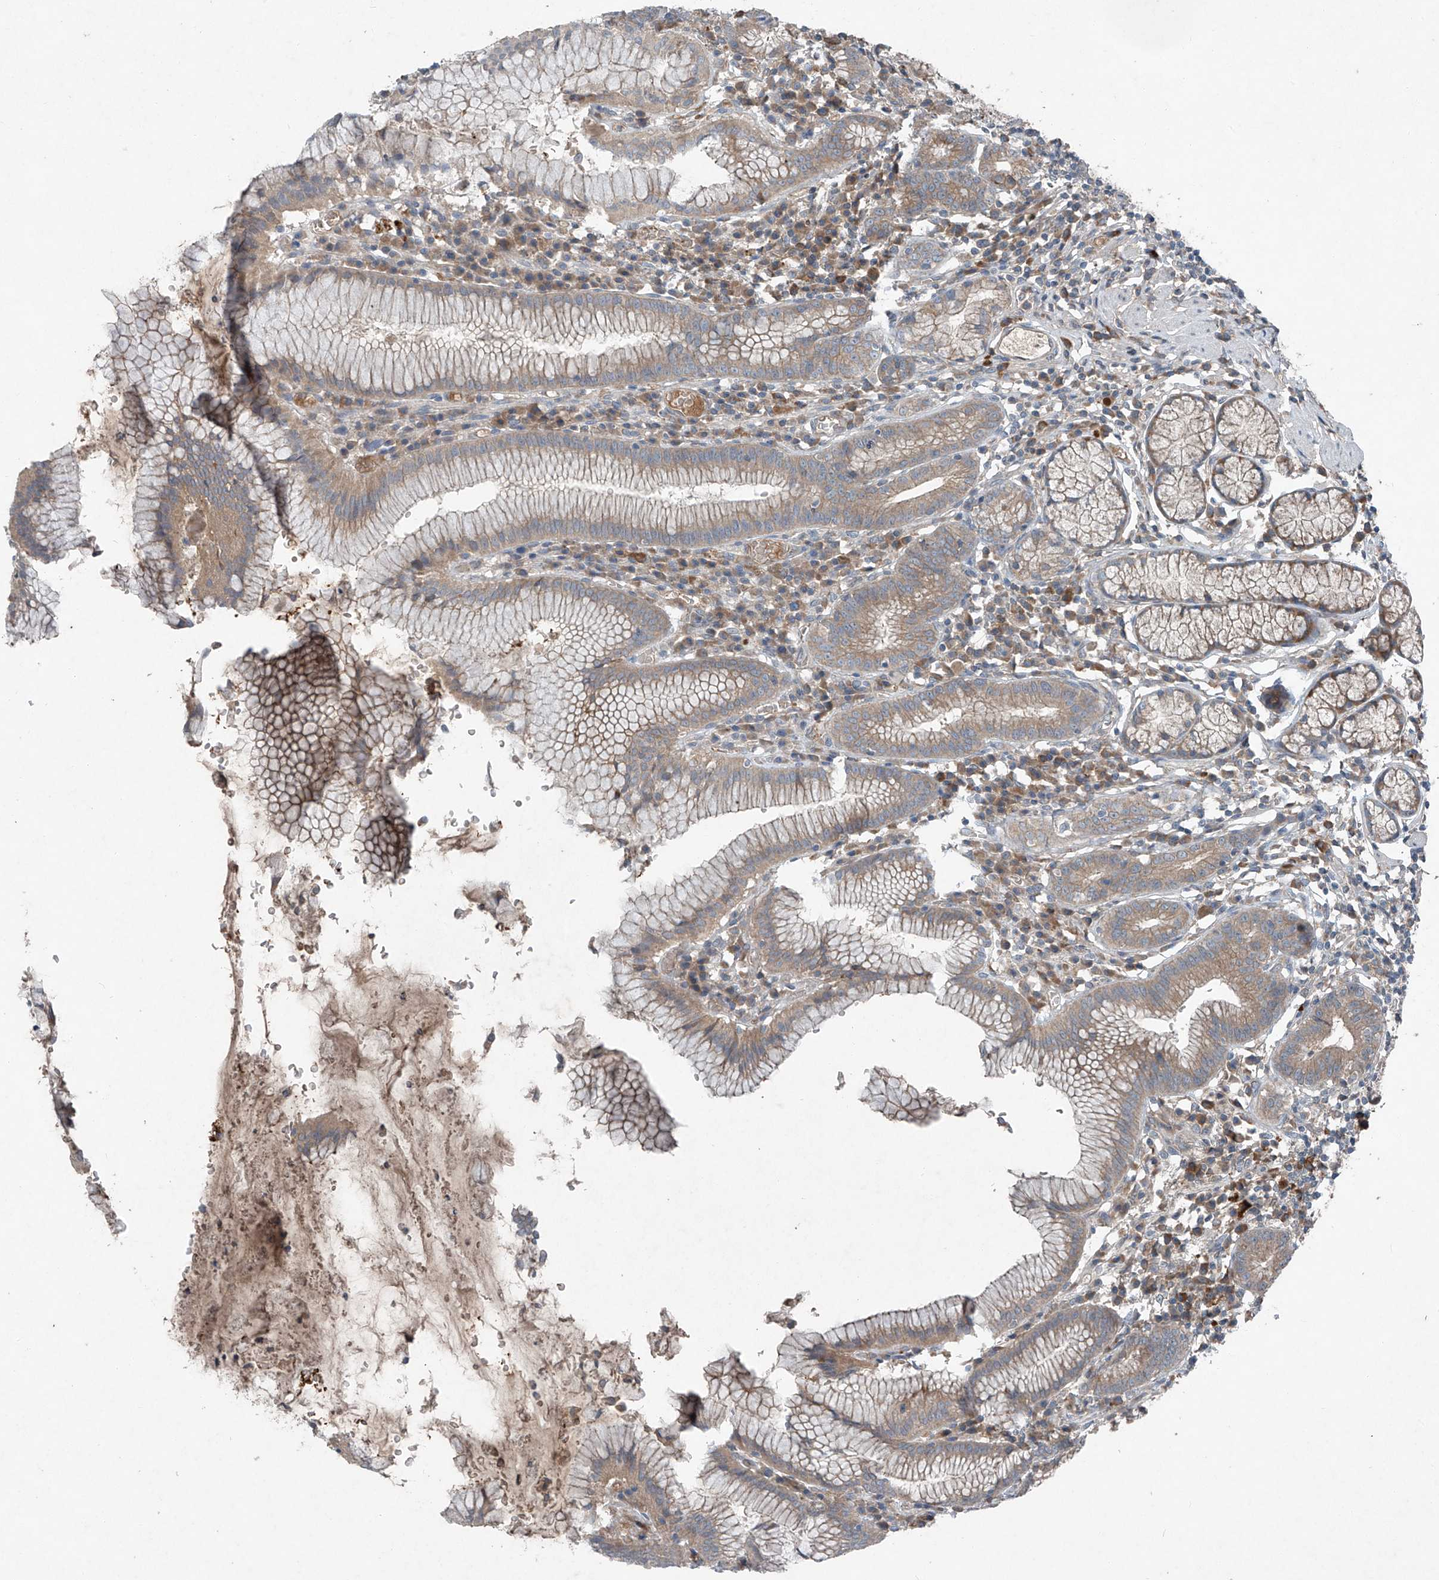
{"staining": {"intensity": "moderate", "quantity": ">75%", "location": "cytoplasmic/membranous"}, "tissue": "stomach", "cell_type": "Glandular cells", "image_type": "normal", "snomed": [{"axis": "morphology", "description": "Normal tissue, NOS"}, {"axis": "topography", "description": "Stomach"}], "caption": "Immunohistochemistry of benign stomach shows medium levels of moderate cytoplasmic/membranous expression in about >75% of glandular cells. The protein of interest is stained brown, and the nuclei are stained in blue (DAB IHC with brightfield microscopy, high magnification).", "gene": "FOXRED2", "patient": {"sex": "male", "age": 55}}